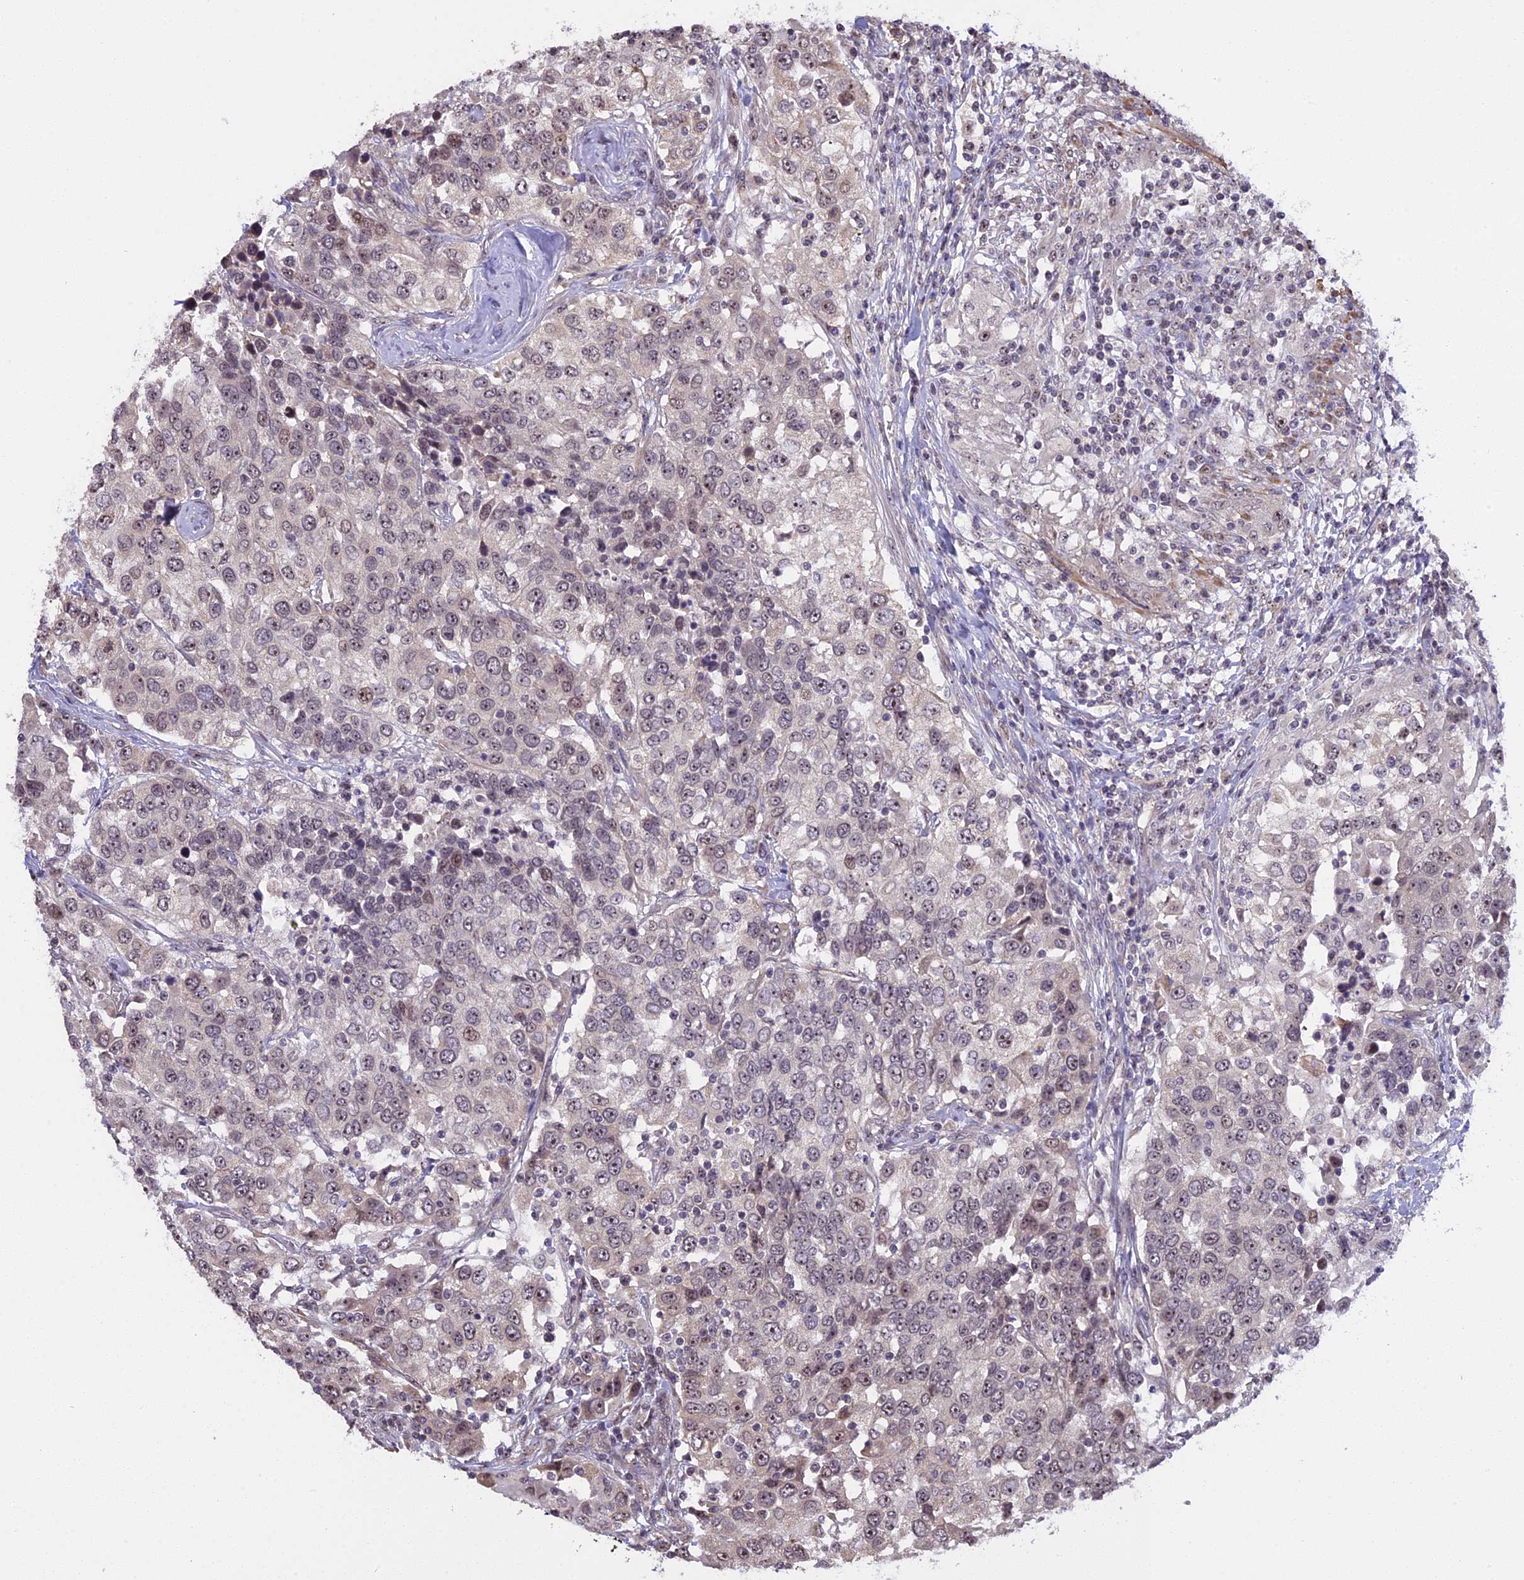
{"staining": {"intensity": "weak", "quantity": "25%-75%", "location": "nuclear"}, "tissue": "urothelial cancer", "cell_type": "Tumor cells", "image_type": "cancer", "snomed": [{"axis": "morphology", "description": "Urothelial carcinoma, High grade"}, {"axis": "topography", "description": "Urinary bladder"}], "caption": "Immunohistochemistry of urothelial carcinoma (high-grade) reveals low levels of weak nuclear positivity in approximately 25%-75% of tumor cells.", "gene": "MGA", "patient": {"sex": "female", "age": 80}}